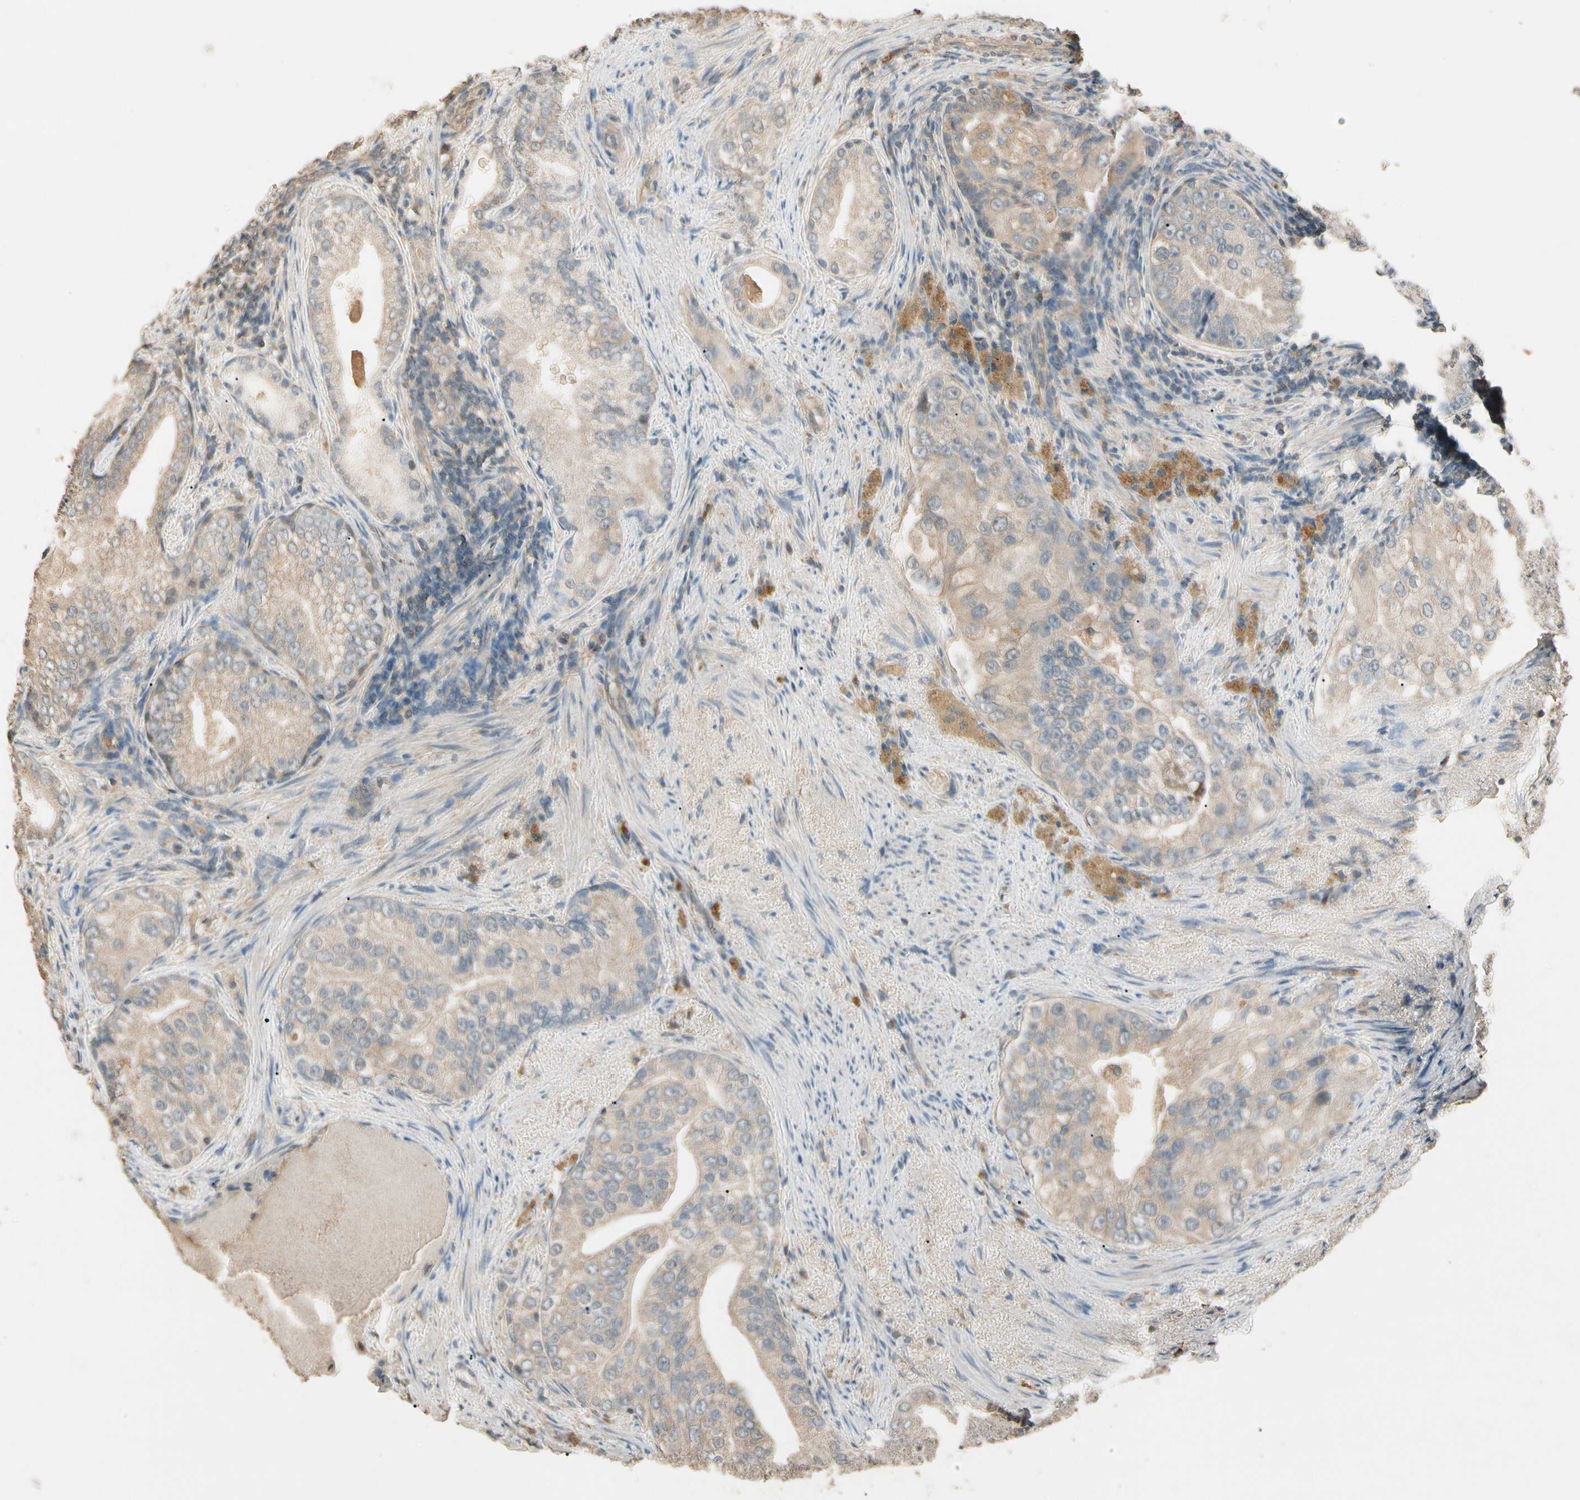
{"staining": {"intensity": "weak", "quantity": ">75%", "location": "cytoplasmic/membranous"}, "tissue": "prostate cancer", "cell_type": "Tumor cells", "image_type": "cancer", "snomed": [{"axis": "morphology", "description": "Adenocarcinoma, High grade"}, {"axis": "topography", "description": "Prostate"}], "caption": "Human high-grade adenocarcinoma (prostate) stained for a protein (brown) demonstrates weak cytoplasmic/membranous positive expression in about >75% of tumor cells.", "gene": "CDH6", "patient": {"sex": "male", "age": 66}}